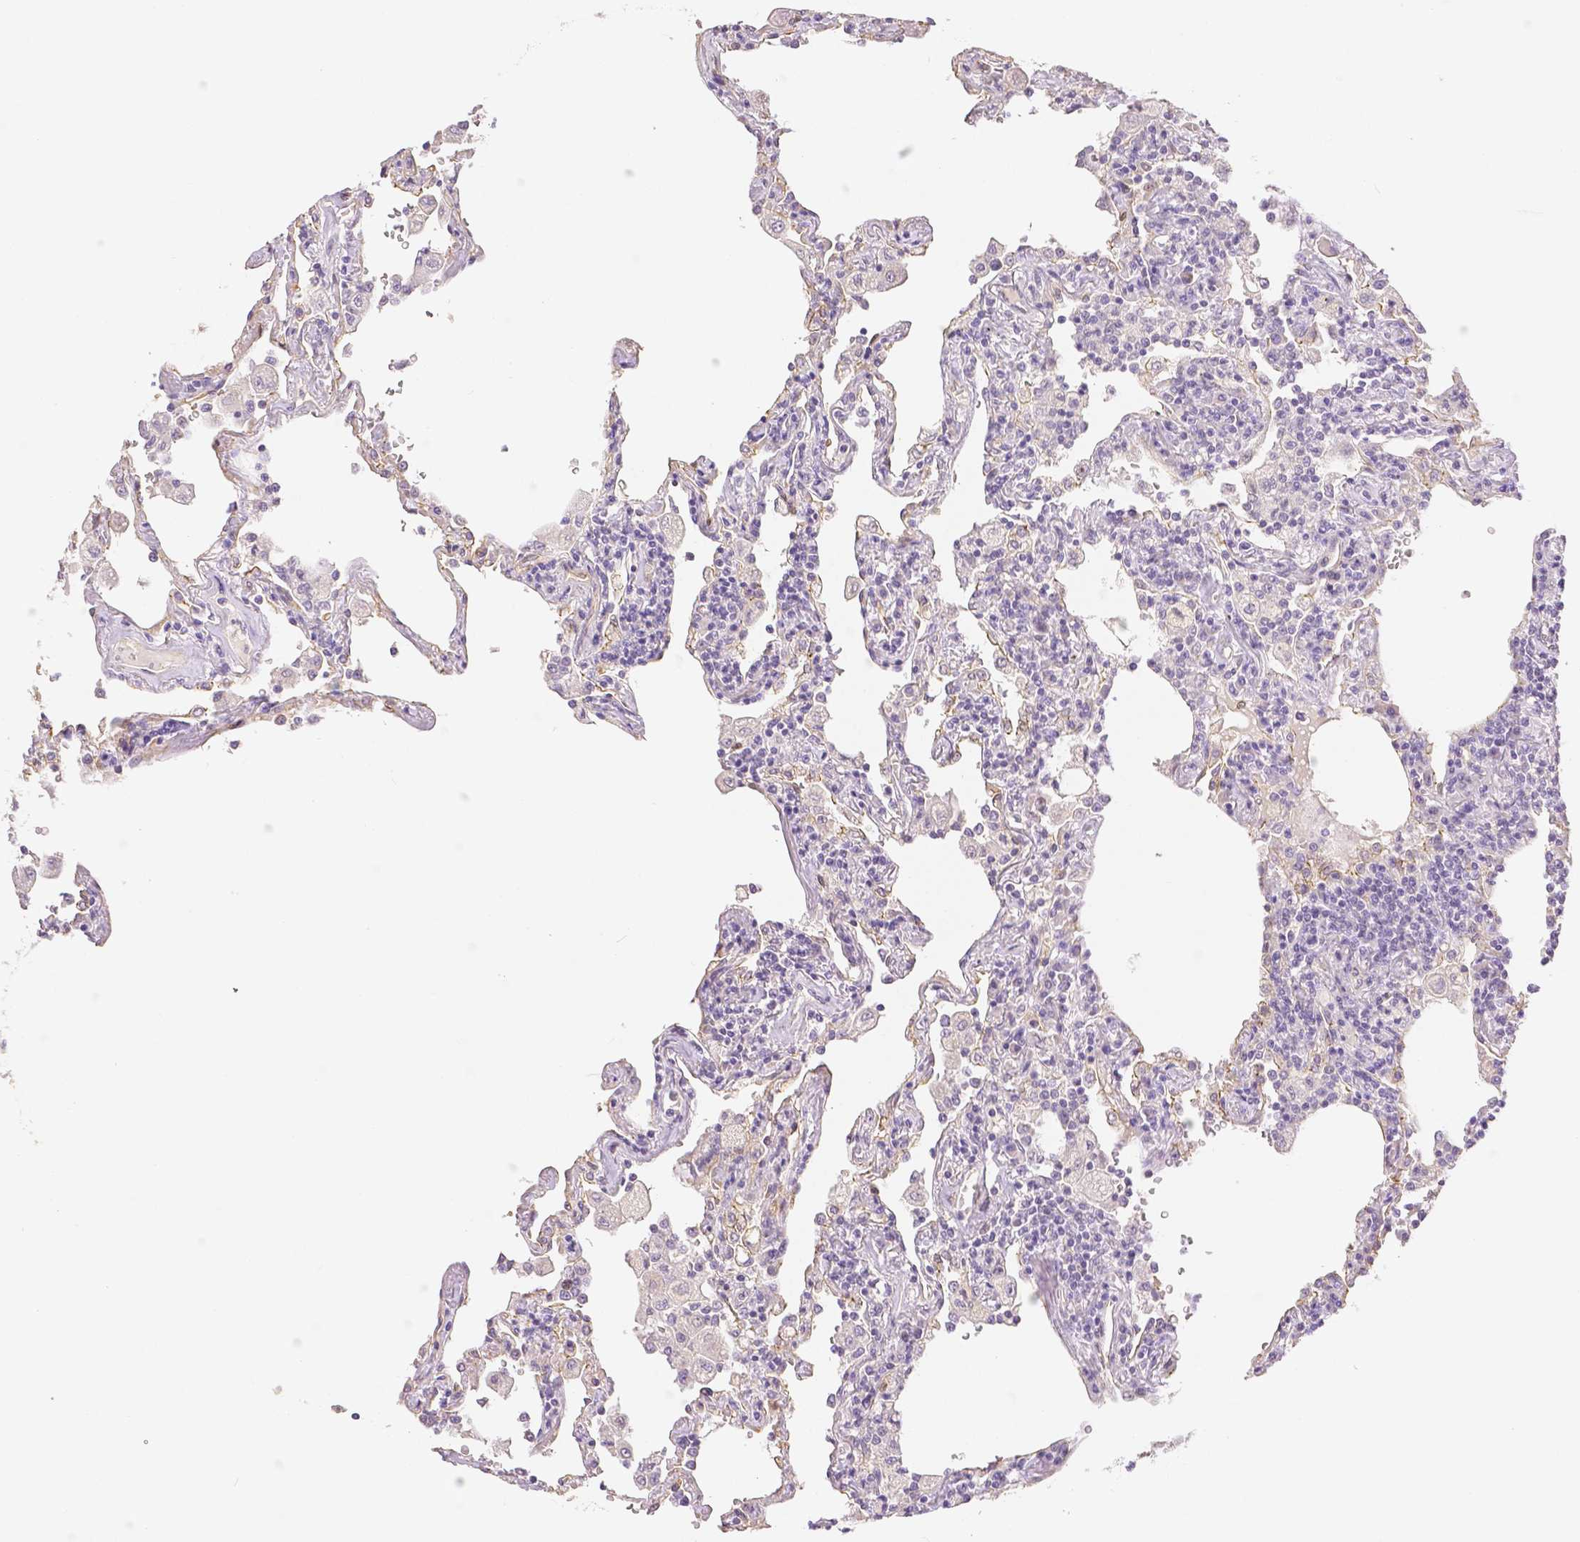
{"staining": {"intensity": "negative", "quantity": "none", "location": "none"}, "tissue": "lymphoma", "cell_type": "Tumor cells", "image_type": "cancer", "snomed": [{"axis": "morphology", "description": "Malignant lymphoma, non-Hodgkin's type, Low grade"}, {"axis": "topography", "description": "Lung"}], "caption": "Immunohistochemical staining of human malignant lymphoma, non-Hodgkin's type (low-grade) reveals no significant expression in tumor cells.", "gene": "OCLN", "patient": {"sex": "female", "age": 71}}